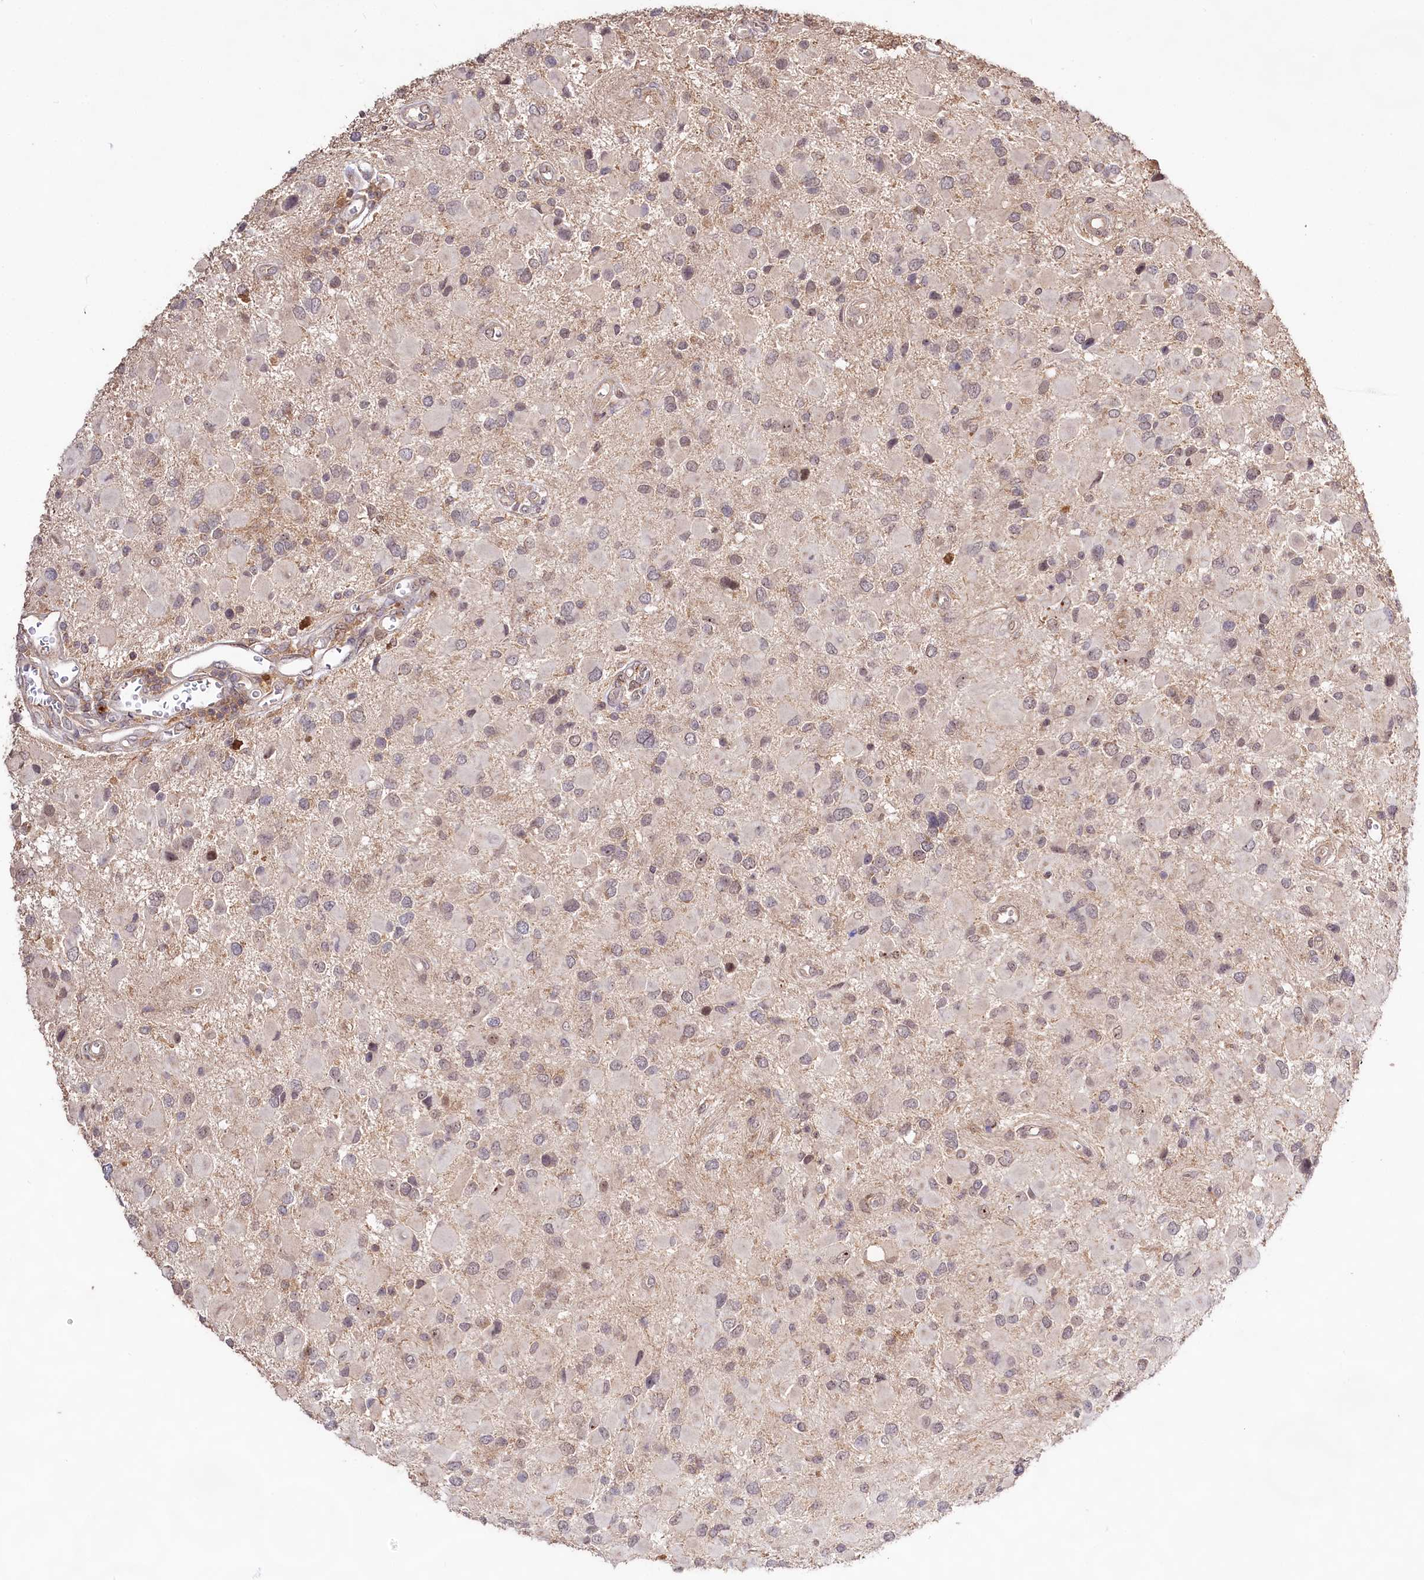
{"staining": {"intensity": "weak", "quantity": "25%-75%", "location": "nuclear"}, "tissue": "glioma", "cell_type": "Tumor cells", "image_type": "cancer", "snomed": [{"axis": "morphology", "description": "Glioma, malignant, High grade"}, {"axis": "topography", "description": "Brain"}], "caption": "Malignant high-grade glioma stained with DAB (3,3'-diaminobenzidine) immunohistochemistry displays low levels of weak nuclear staining in approximately 25%-75% of tumor cells. (DAB IHC with brightfield microscopy, high magnification).", "gene": "RRP8", "patient": {"sex": "male", "age": 53}}